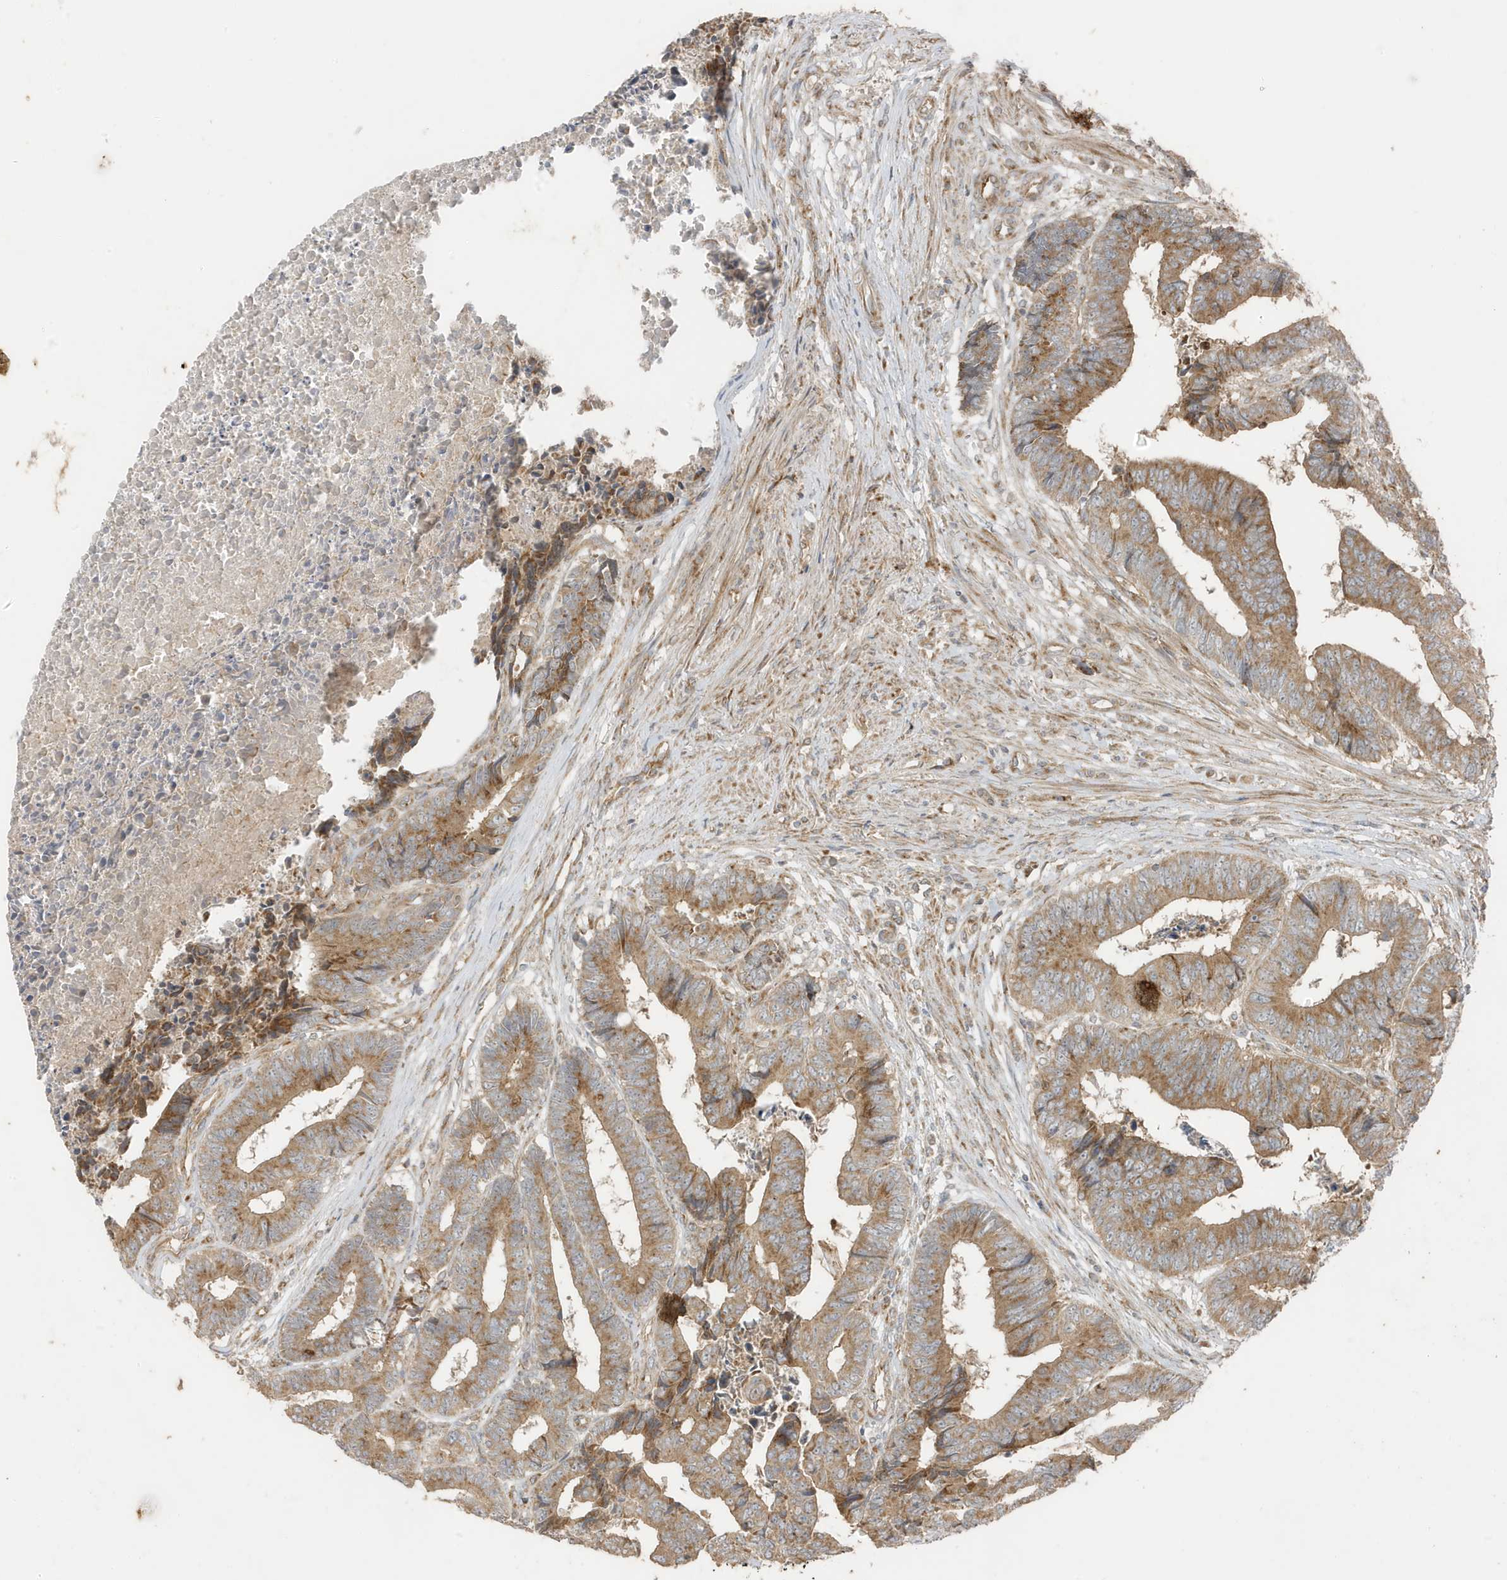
{"staining": {"intensity": "moderate", "quantity": ">75%", "location": "cytoplasmic/membranous"}, "tissue": "colorectal cancer", "cell_type": "Tumor cells", "image_type": "cancer", "snomed": [{"axis": "morphology", "description": "Adenocarcinoma, NOS"}, {"axis": "topography", "description": "Rectum"}], "caption": "A brown stain shows moderate cytoplasmic/membranous positivity of a protein in colorectal cancer tumor cells. Nuclei are stained in blue.", "gene": "GOLGA4", "patient": {"sex": "male", "age": 84}}